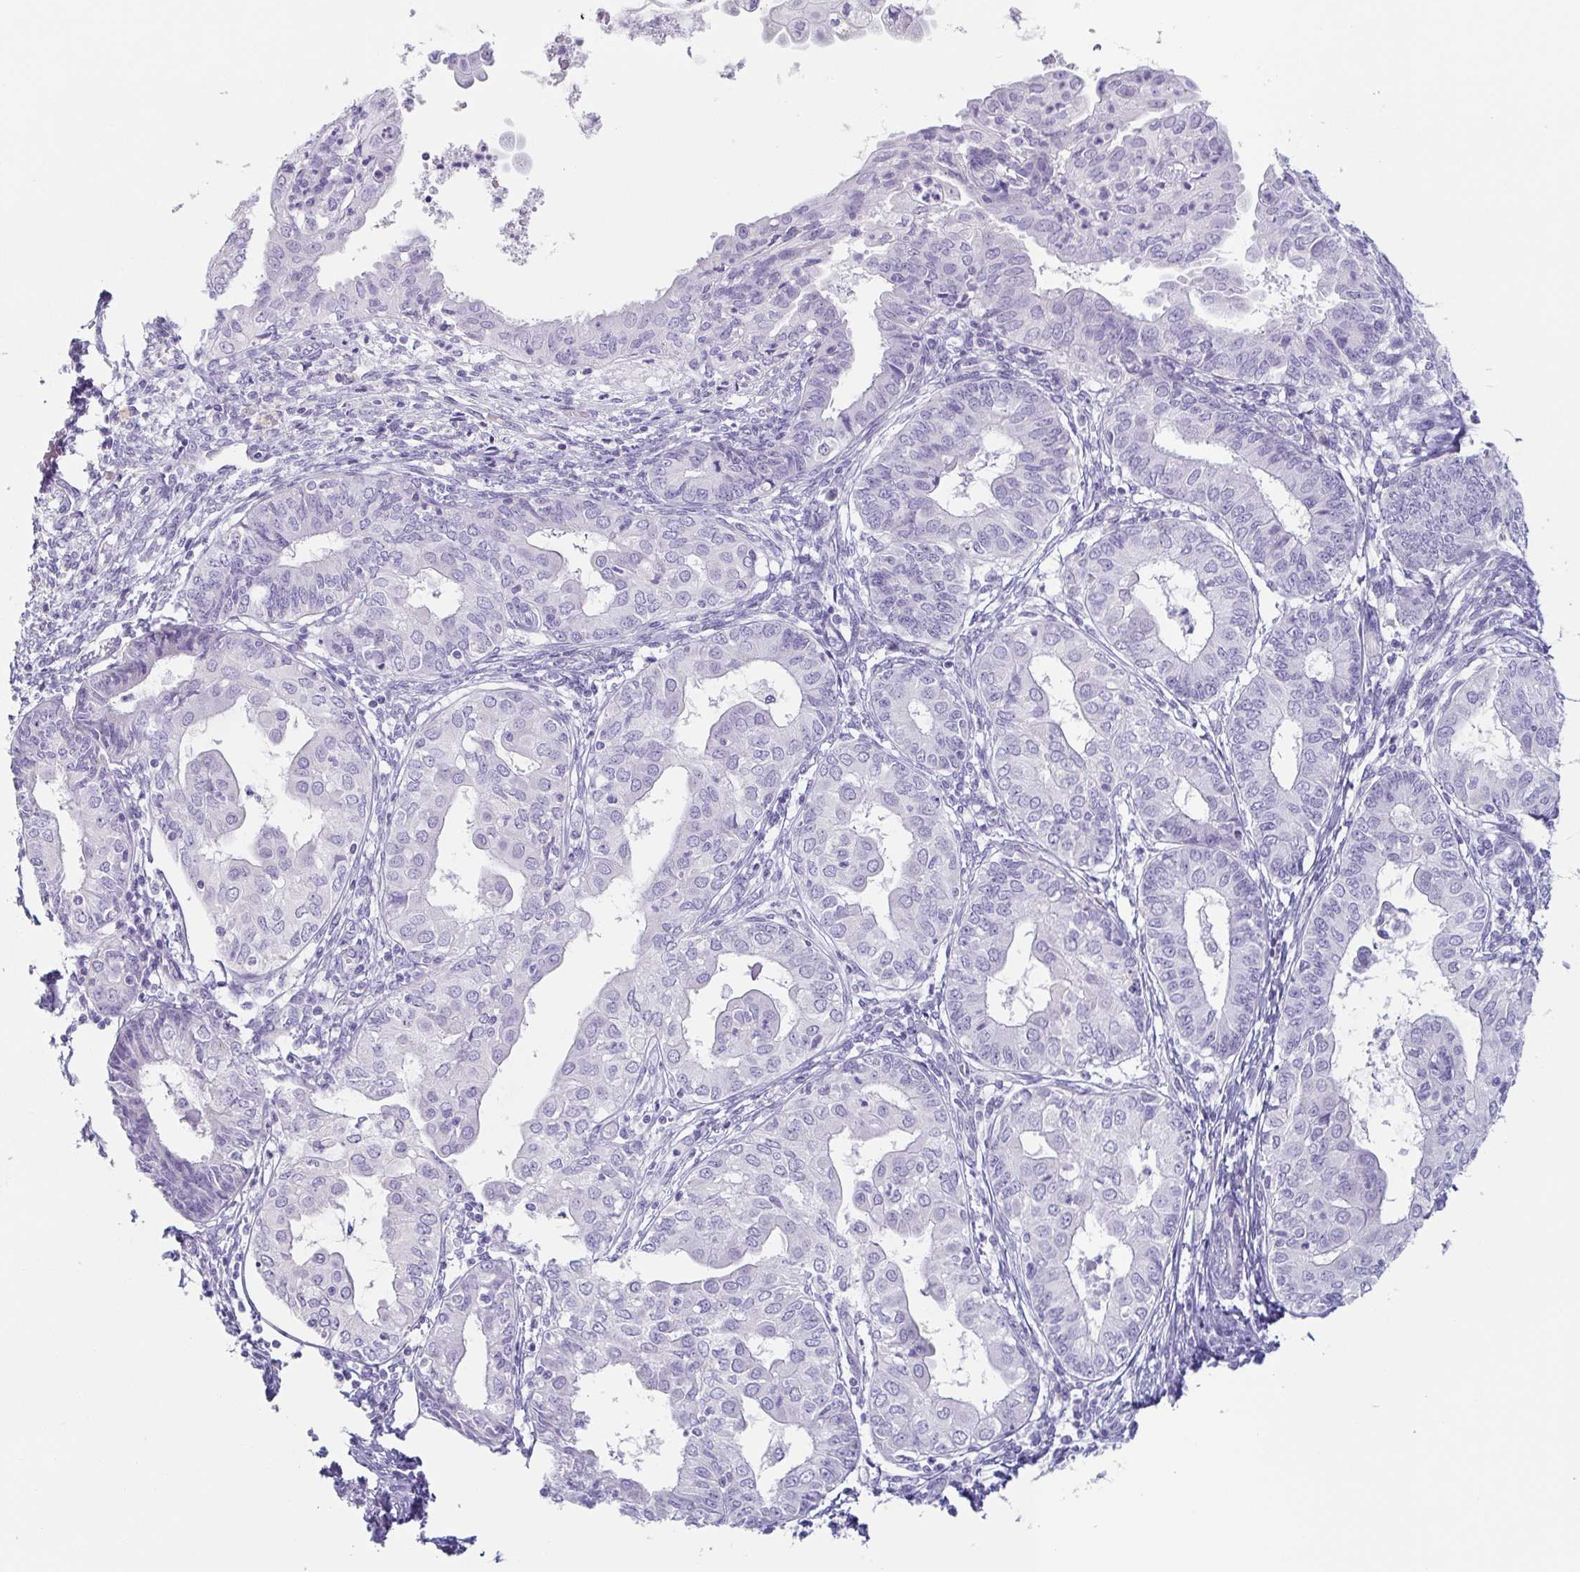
{"staining": {"intensity": "negative", "quantity": "none", "location": "none"}, "tissue": "endometrial cancer", "cell_type": "Tumor cells", "image_type": "cancer", "snomed": [{"axis": "morphology", "description": "Adenocarcinoma, NOS"}, {"axis": "topography", "description": "Endometrium"}], "caption": "Immunohistochemical staining of human endometrial cancer displays no significant staining in tumor cells. Nuclei are stained in blue.", "gene": "PRR27", "patient": {"sex": "female", "age": 68}}